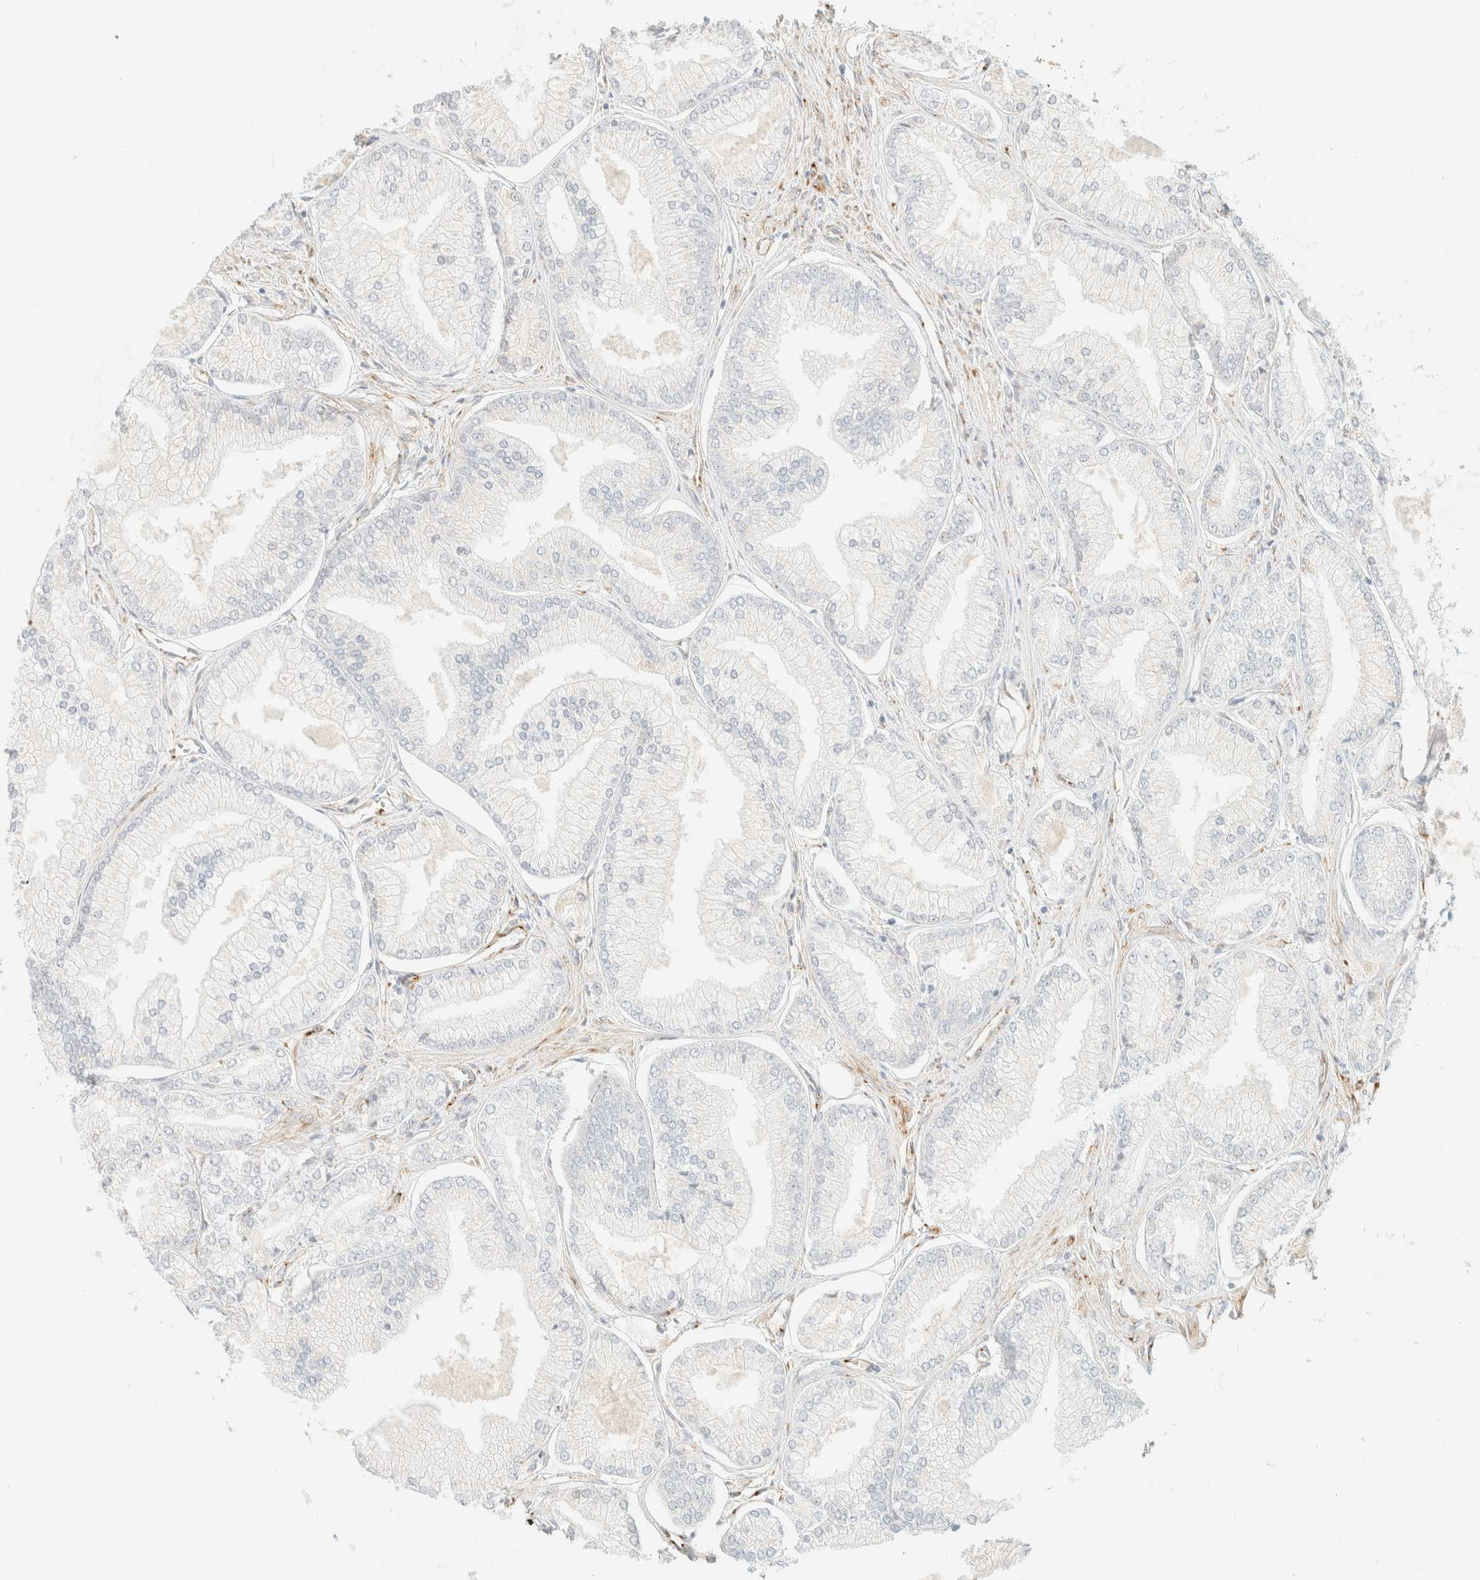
{"staining": {"intensity": "negative", "quantity": "none", "location": "none"}, "tissue": "prostate cancer", "cell_type": "Tumor cells", "image_type": "cancer", "snomed": [{"axis": "morphology", "description": "Adenocarcinoma, Low grade"}, {"axis": "topography", "description": "Prostate"}], "caption": "Immunohistochemistry image of neoplastic tissue: low-grade adenocarcinoma (prostate) stained with DAB displays no significant protein staining in tumor cells.", "gene": "SPARCL1", "patient": {"sex": "male", "age": 52}}